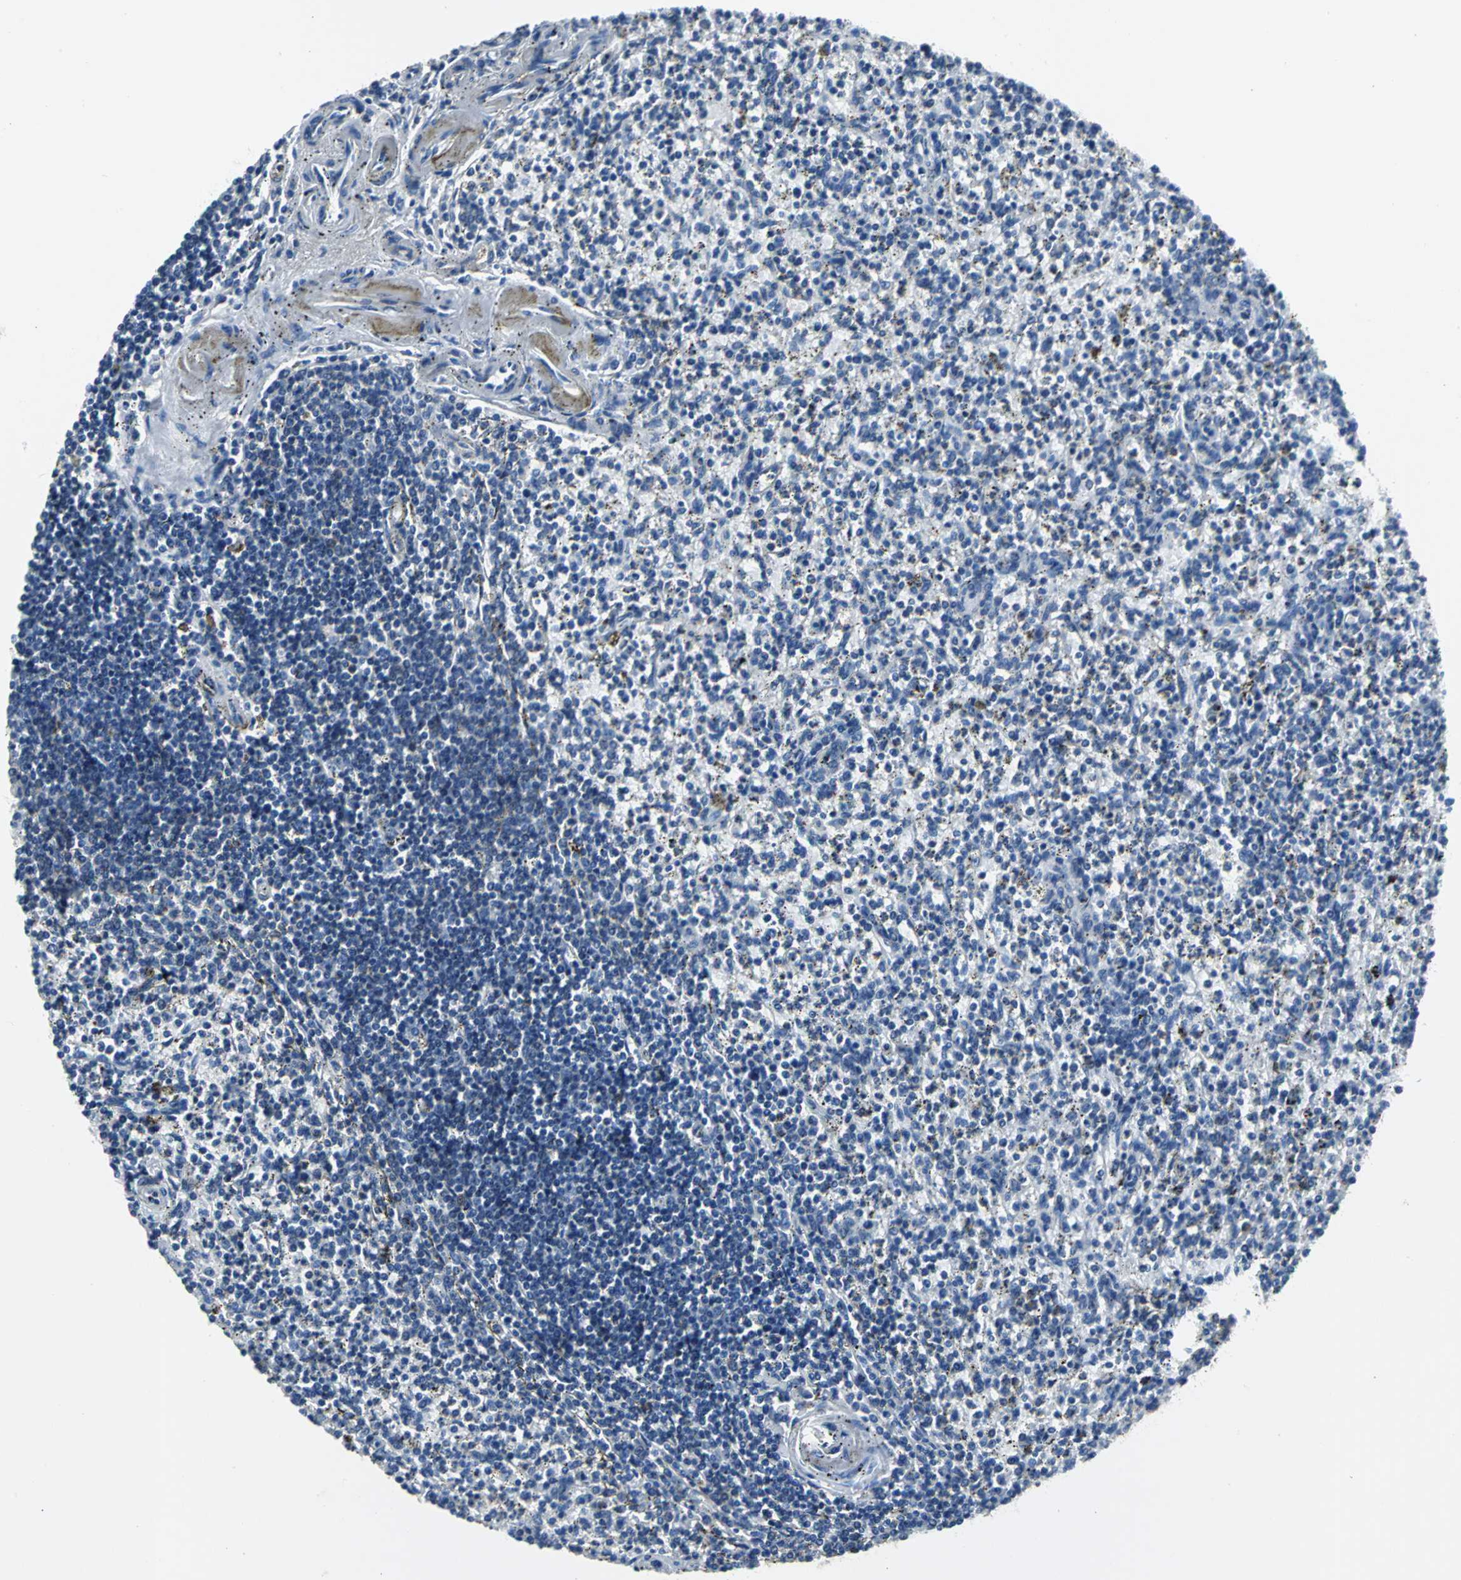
{"staining": {"intensity": "weak", "quantity": "25%-75%", "location": "cytoplasmic/membranous"}, "tissue": "spleen", "cell_type": "Cells in red pulp", "image_type": "normal", "snomed": [{"axis": "morphology", "description": "Normal tissue, NOS"}, {"axis": "topography", "description": "Spleen"}], "caption": "Brown immunohistochemical staining in unremarkable human spleen demonstrates weak cytoplasmic/membranous staining in about 25%-75% of cells in red pulp. The protein is stained brown, and the nuclei are stained in blue (DAB (3,3'-diaminobenzidine) IHC with brightfield microscopy, high magnification).", "gene": "IFI6", "patient": {"sex": "male", "age": 72}}